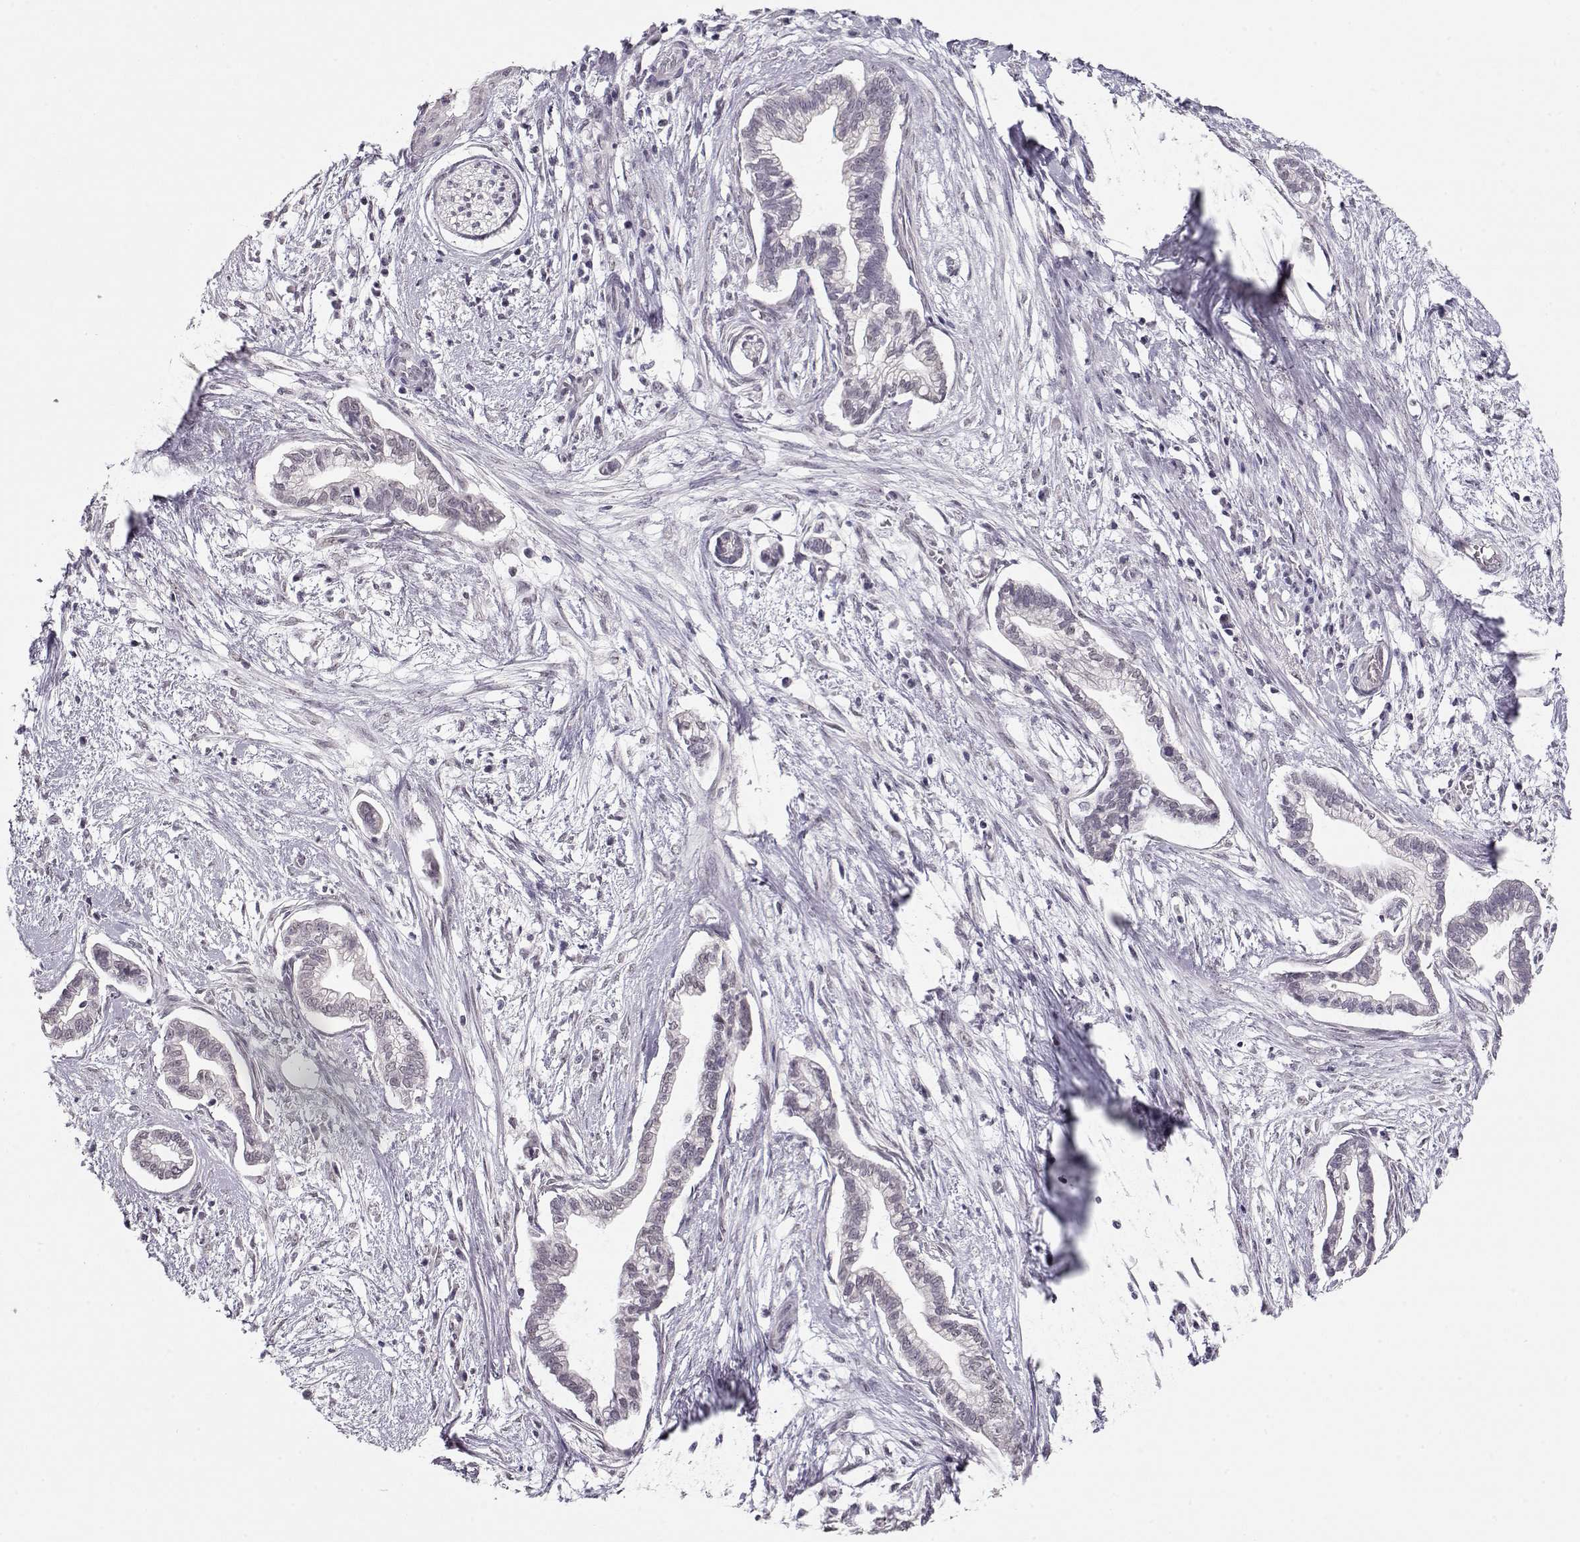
{"staining": {"intensity": "negative", "quantity": "none", "location": "none"}, "tissue": "cervical cancer", "cell_type": "Tumor cells", "image_type": "cancer", "snomed": [{"axis": "morphology", "description": "Adenocarcinoma, NOS"}, {"axis": "topography", "description": "Cervix"}], "caption": "IHC image of neoplastic tissue: human adenocarcinoma (cervical) stained with DAB displays no significant protein positivity in tumor cells.", "gene": "PCP4", "patient": {"sex": "female", "age": 62}}